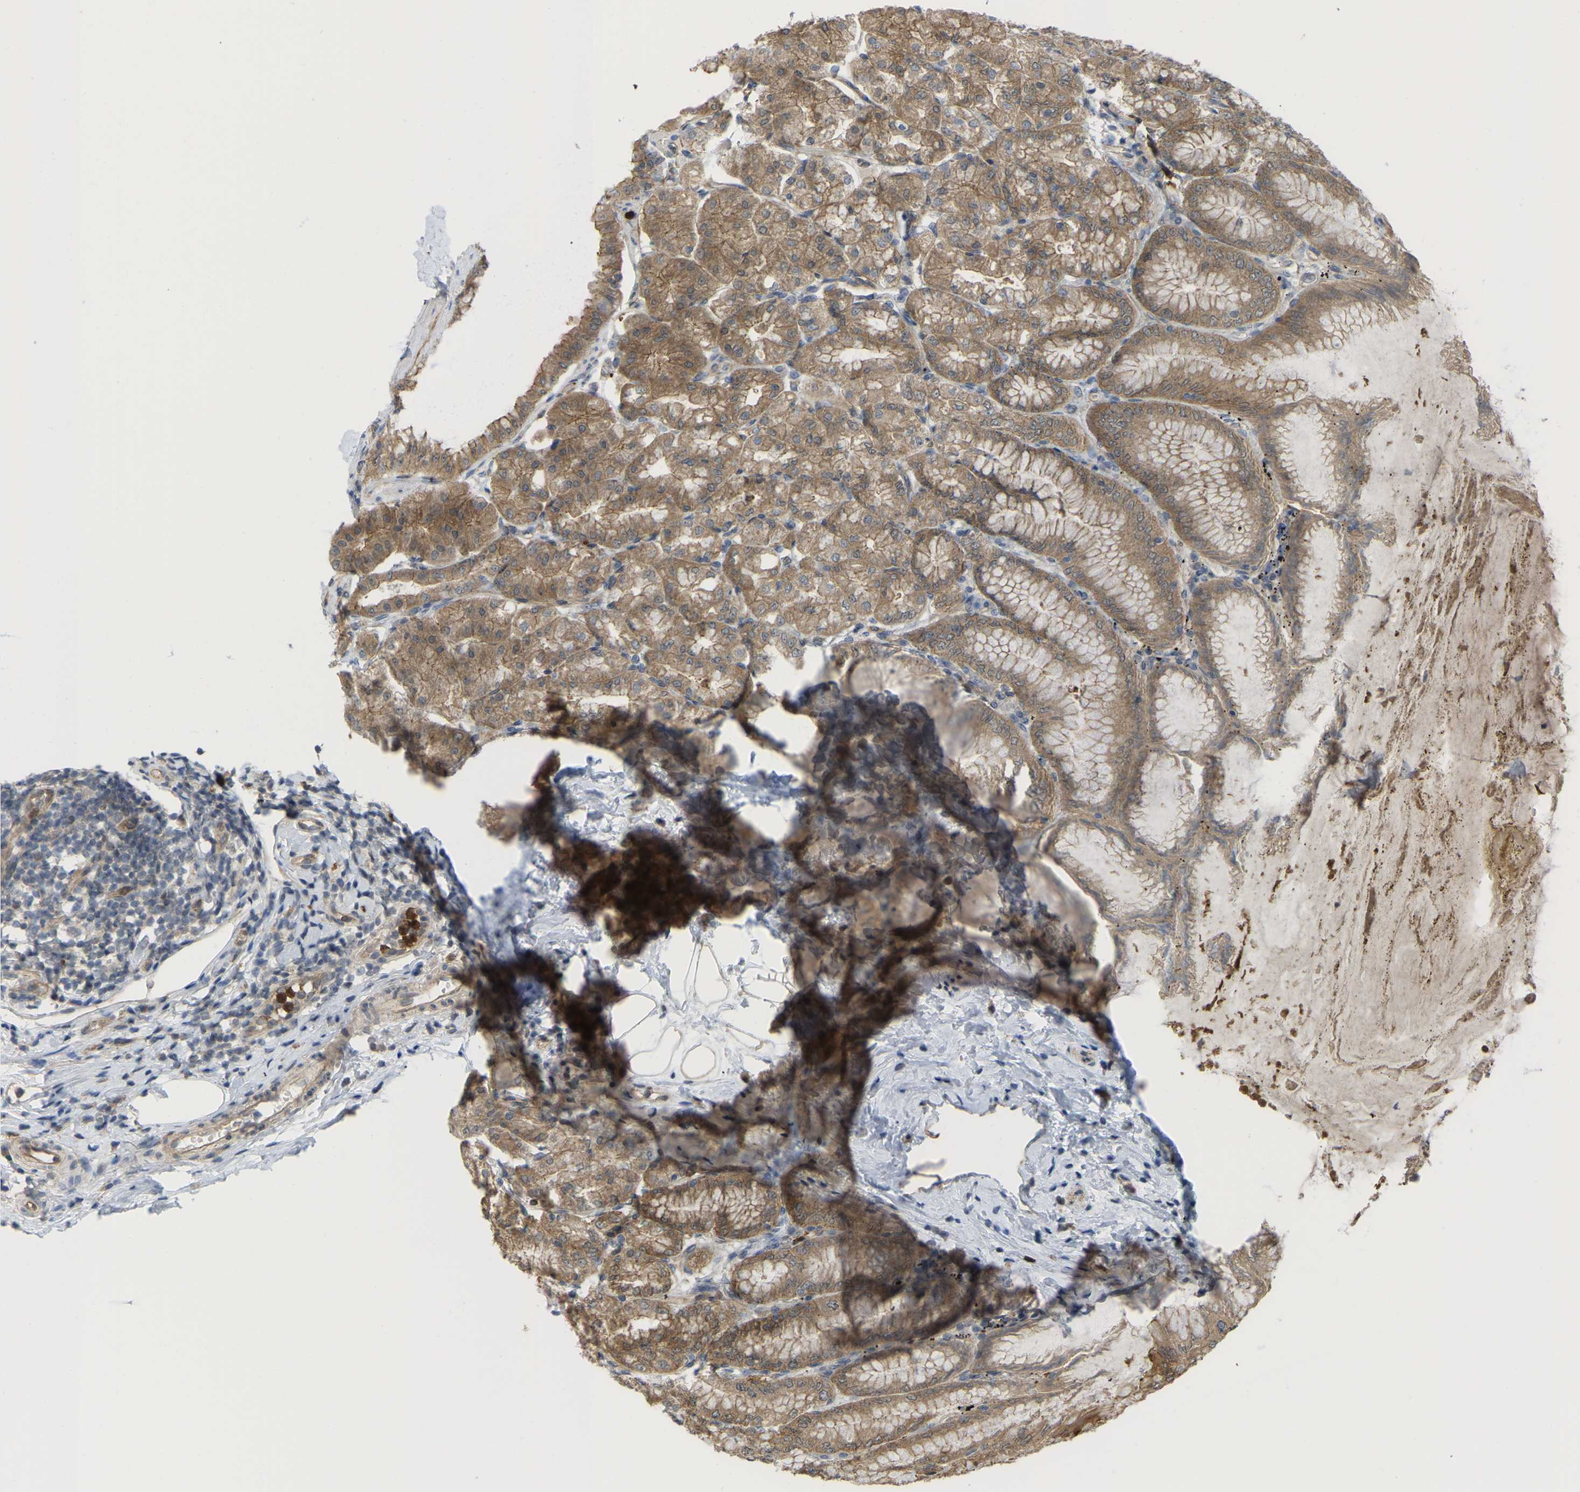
{"staining": {"intensity": "moderate", "quantity": ">75%", "location": "cytoplasmic/membranous,nuclear"}, "tissue": "stomach", "cell_type": "Glandular cells", "image_type": "normal", "snomed": [{"axis": "morphology", "description": "Normal tissue, NOS"}, {"axis": "topography", "description": "Stomach, lower"}], "caption": "A brown stain shows moderate cytoplasmic/membranous,nuclear positivity of a protein in glandular cells of benign stomach.", "gene": "SERPINB5", "patient": {"sex": "male", "age": 71}}